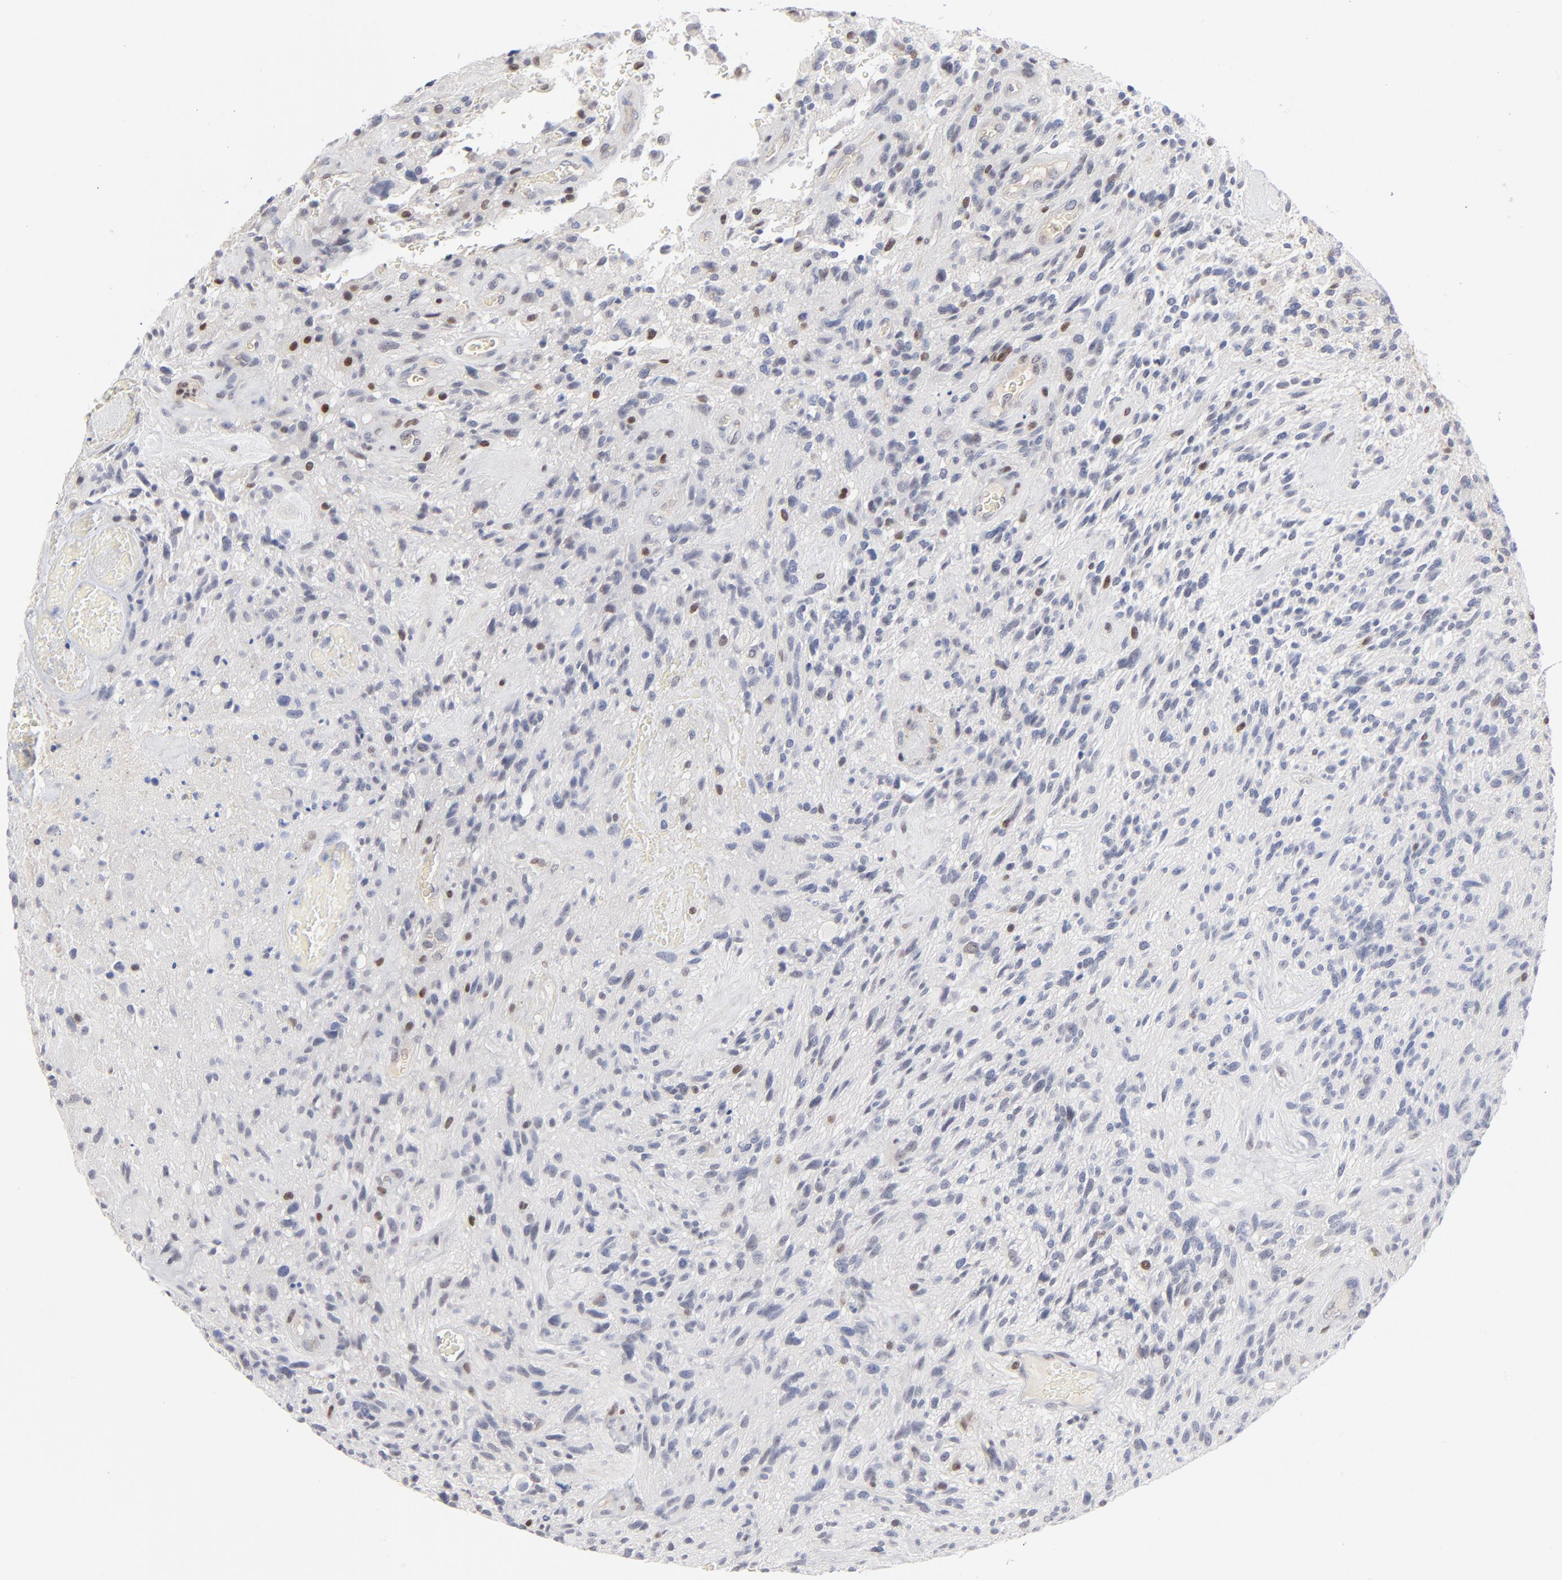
{"staining": {"intensity": "negative", "quantity": "none", "location": "none"}, "tissue": "glioma", "cell_type": "Tumor cells", "image_type": "cancer", "snomed": [{"axis": "morphology", "description": "Normal tissue, NOS"}, {"axis": "morphology", "description": "Glioma, malignant, High grade"}, {"axis": "topography", "description": "Cerebral cortex"}], "caption": "This photomicrograph is of high-grade glioma (malignant) stained with immunohistochemistry to label a protein in brown with the nuclei are counter-stained blue. There is no positivity in tumor cells.", "gene": "MAX", "patient": {"sex": "male", "age": 75}}